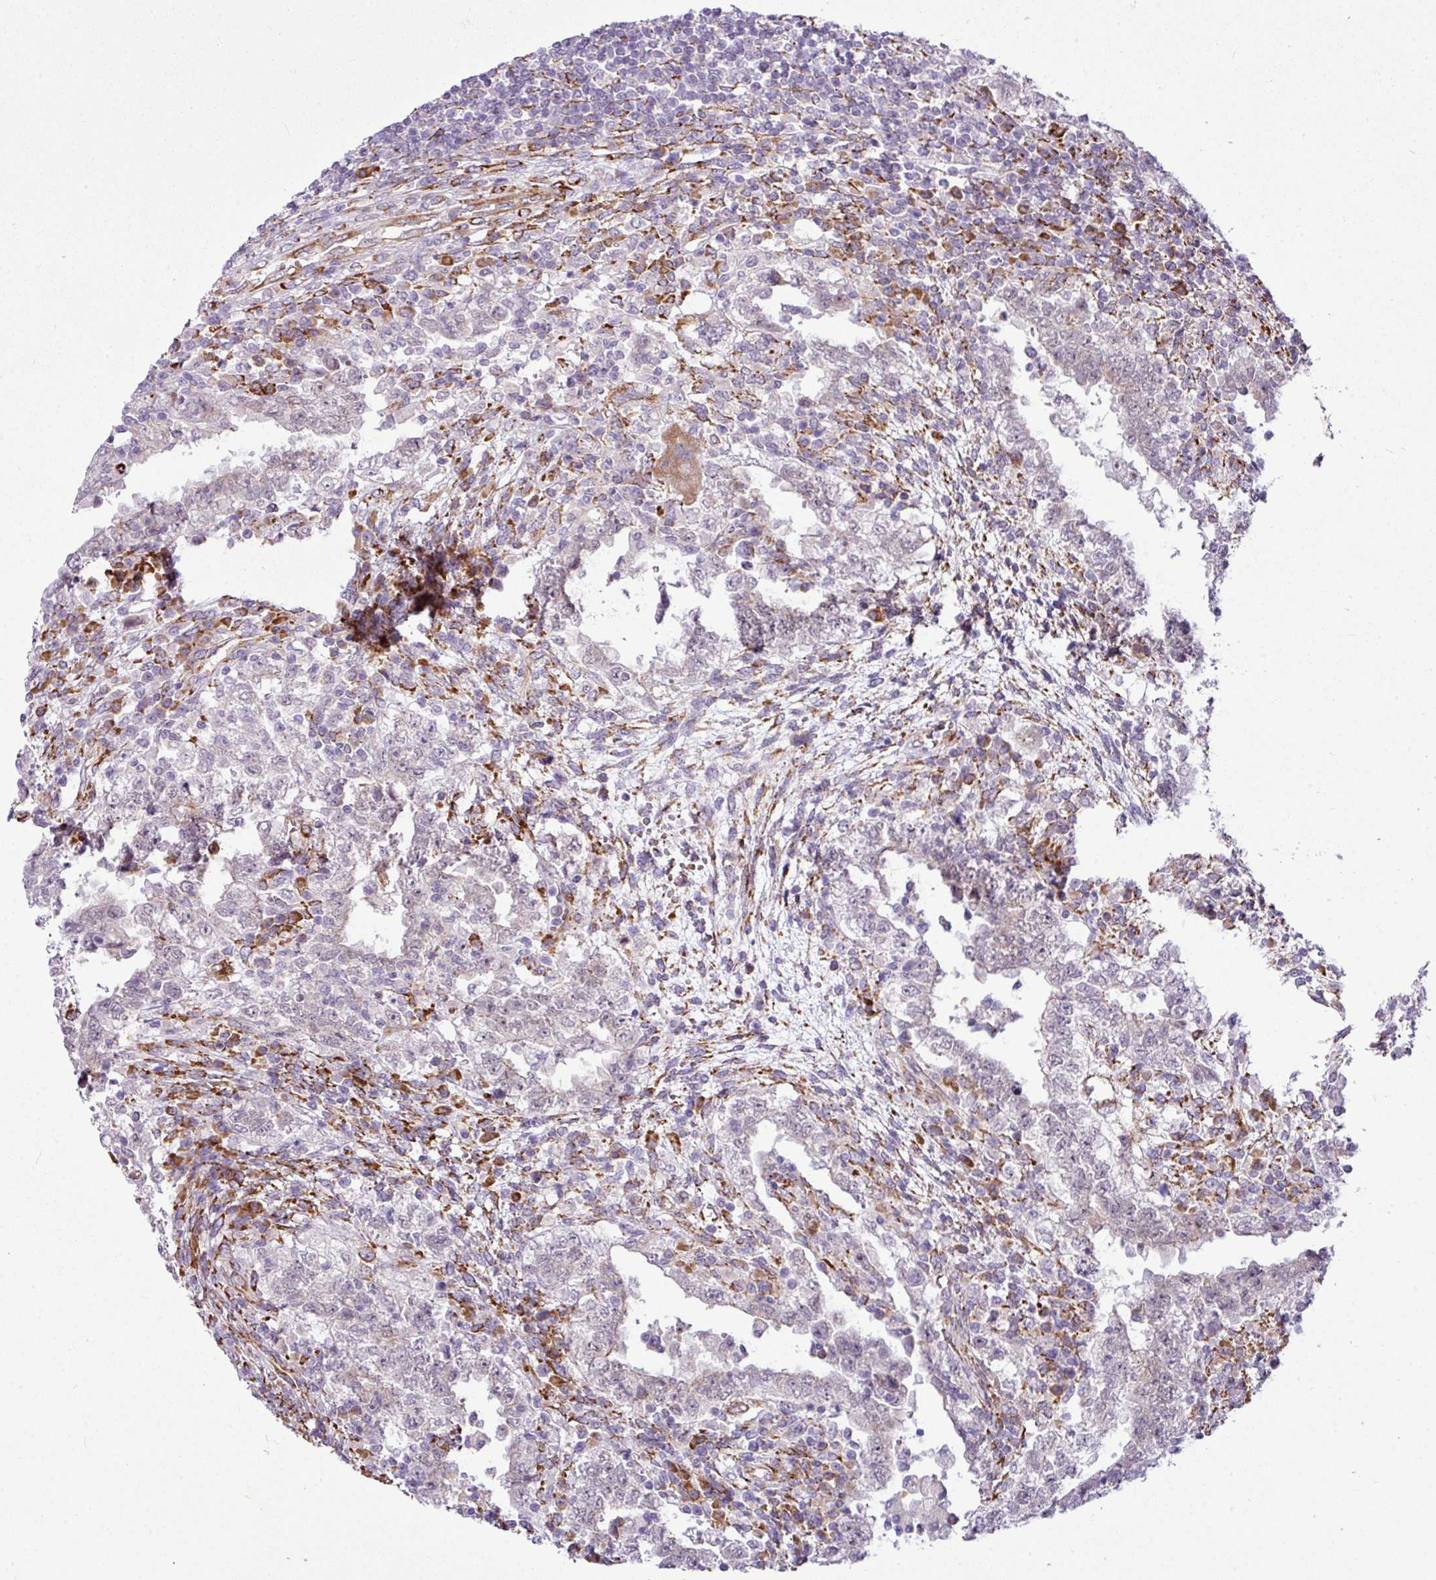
{"staining": {"intensity": "negative", "quantity": "none", "location": "none"}, "tissue": "testis cancer", "cell_type": "Tumor cells", "image_type": "cancer", "snomed": [{"axis": "morphology", "description": "Carcinoma, Embryonal, NOS"}, {"axis": "topography", "description": "Testis"}], "caption": "Histopathology image shows no significant protein positivity in tumor cells of testis embryonal carcinoma.", "gene": "CFAP97", "patient": {"sex": "male", "age": 26}}